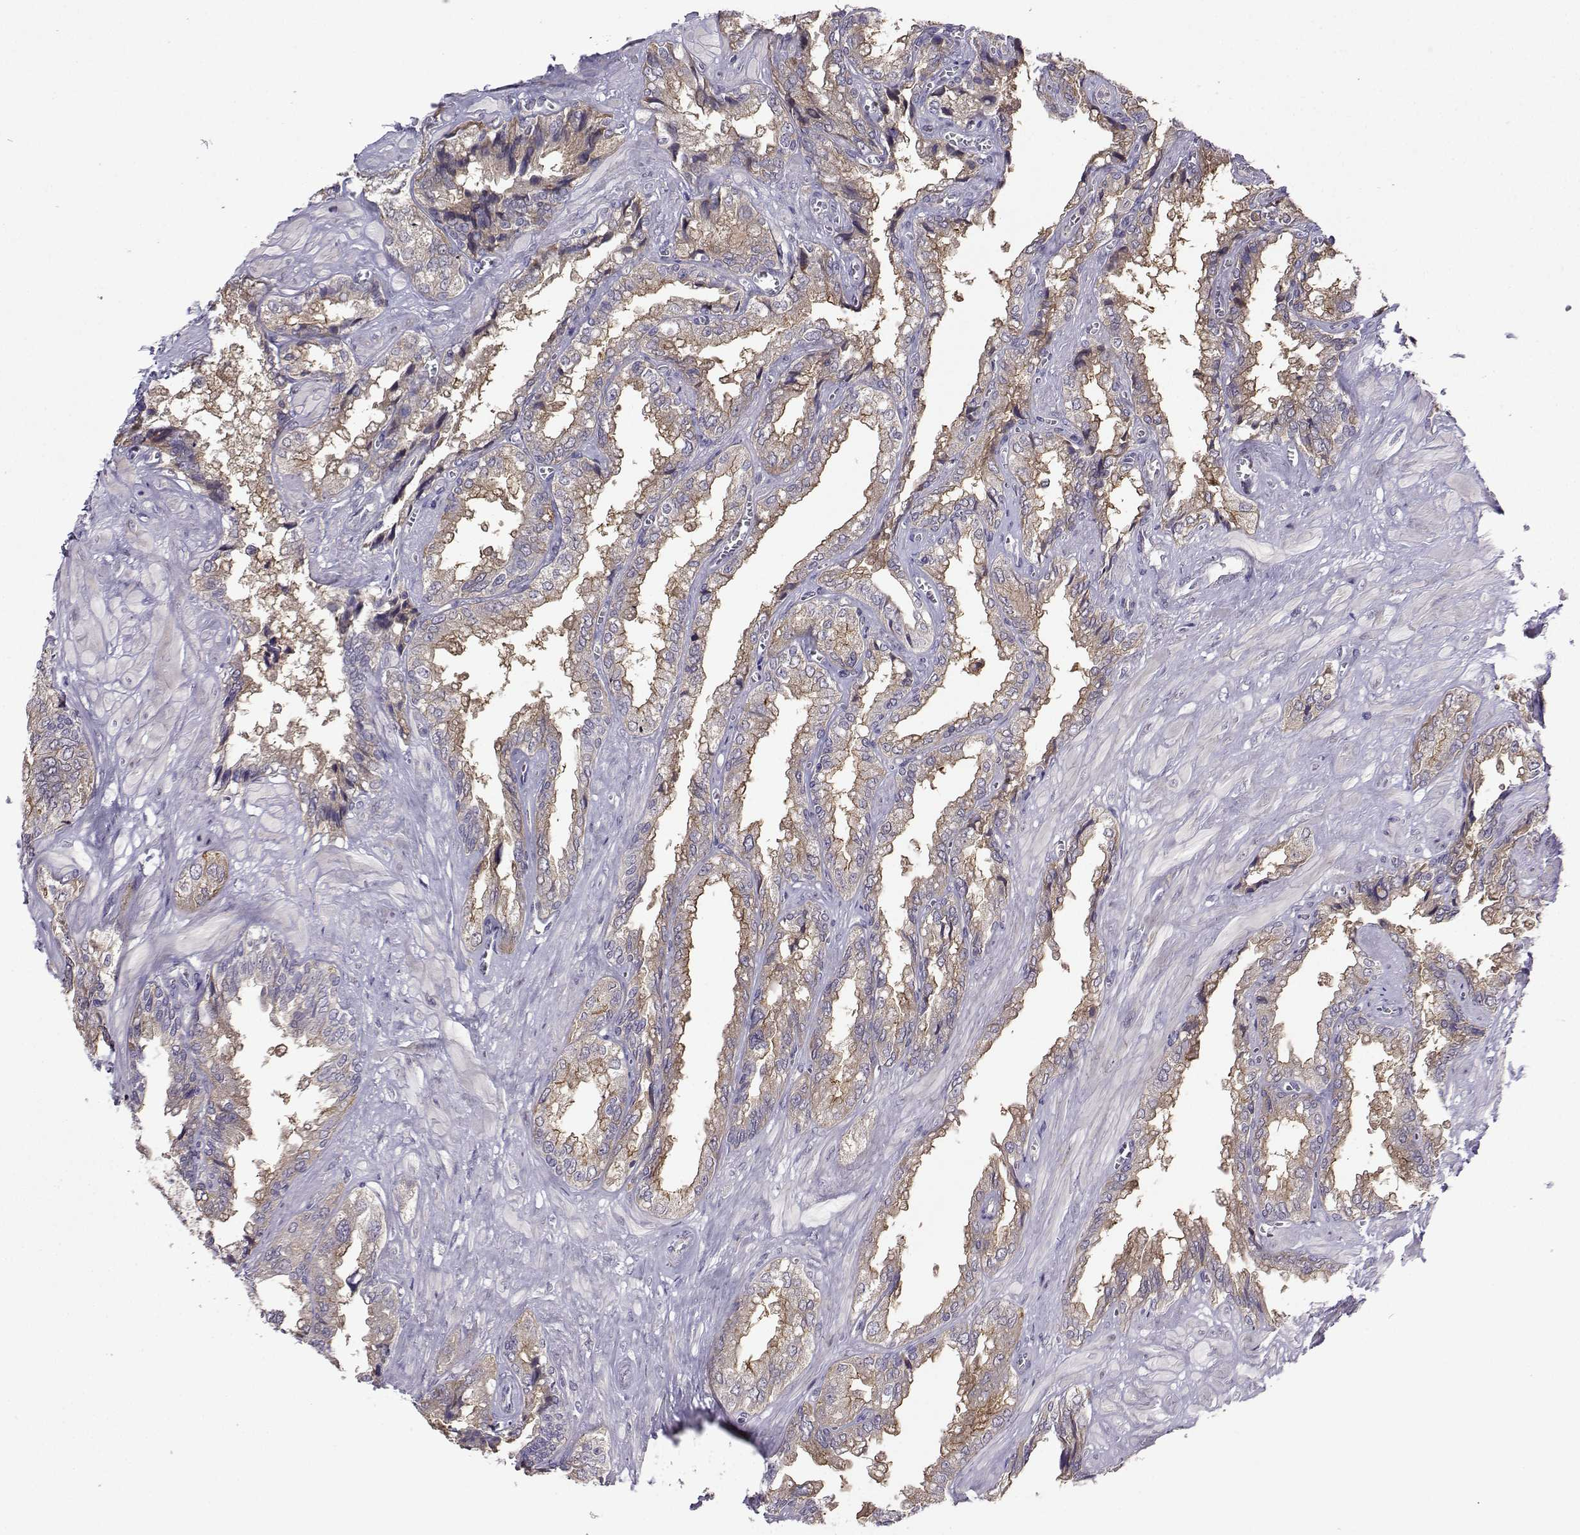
{"staining": {"intensity": "moderate", "quantity": "25%-75%", "location": "cytoplasmic/membranous"}, "tissue": "seminal vesicle", "cell_type": "Glandular cells", "image_type": "normal", "snomed": [{"axis": "morphology", "description": "Normal tissue, NOS"}, {"axis": "topography", "description": "Seminal veicle"}], "caption": "This image reveals benign seminal vesicle stained with immunohistochemistry to label a protein in brown. The cytoplasmic/membranous of glandular cells show moderate positivity for the protein. Nuclei are counter-stained blue.", "gene": "STXBP5", "patient": {"sex": "male", "age": 67}}